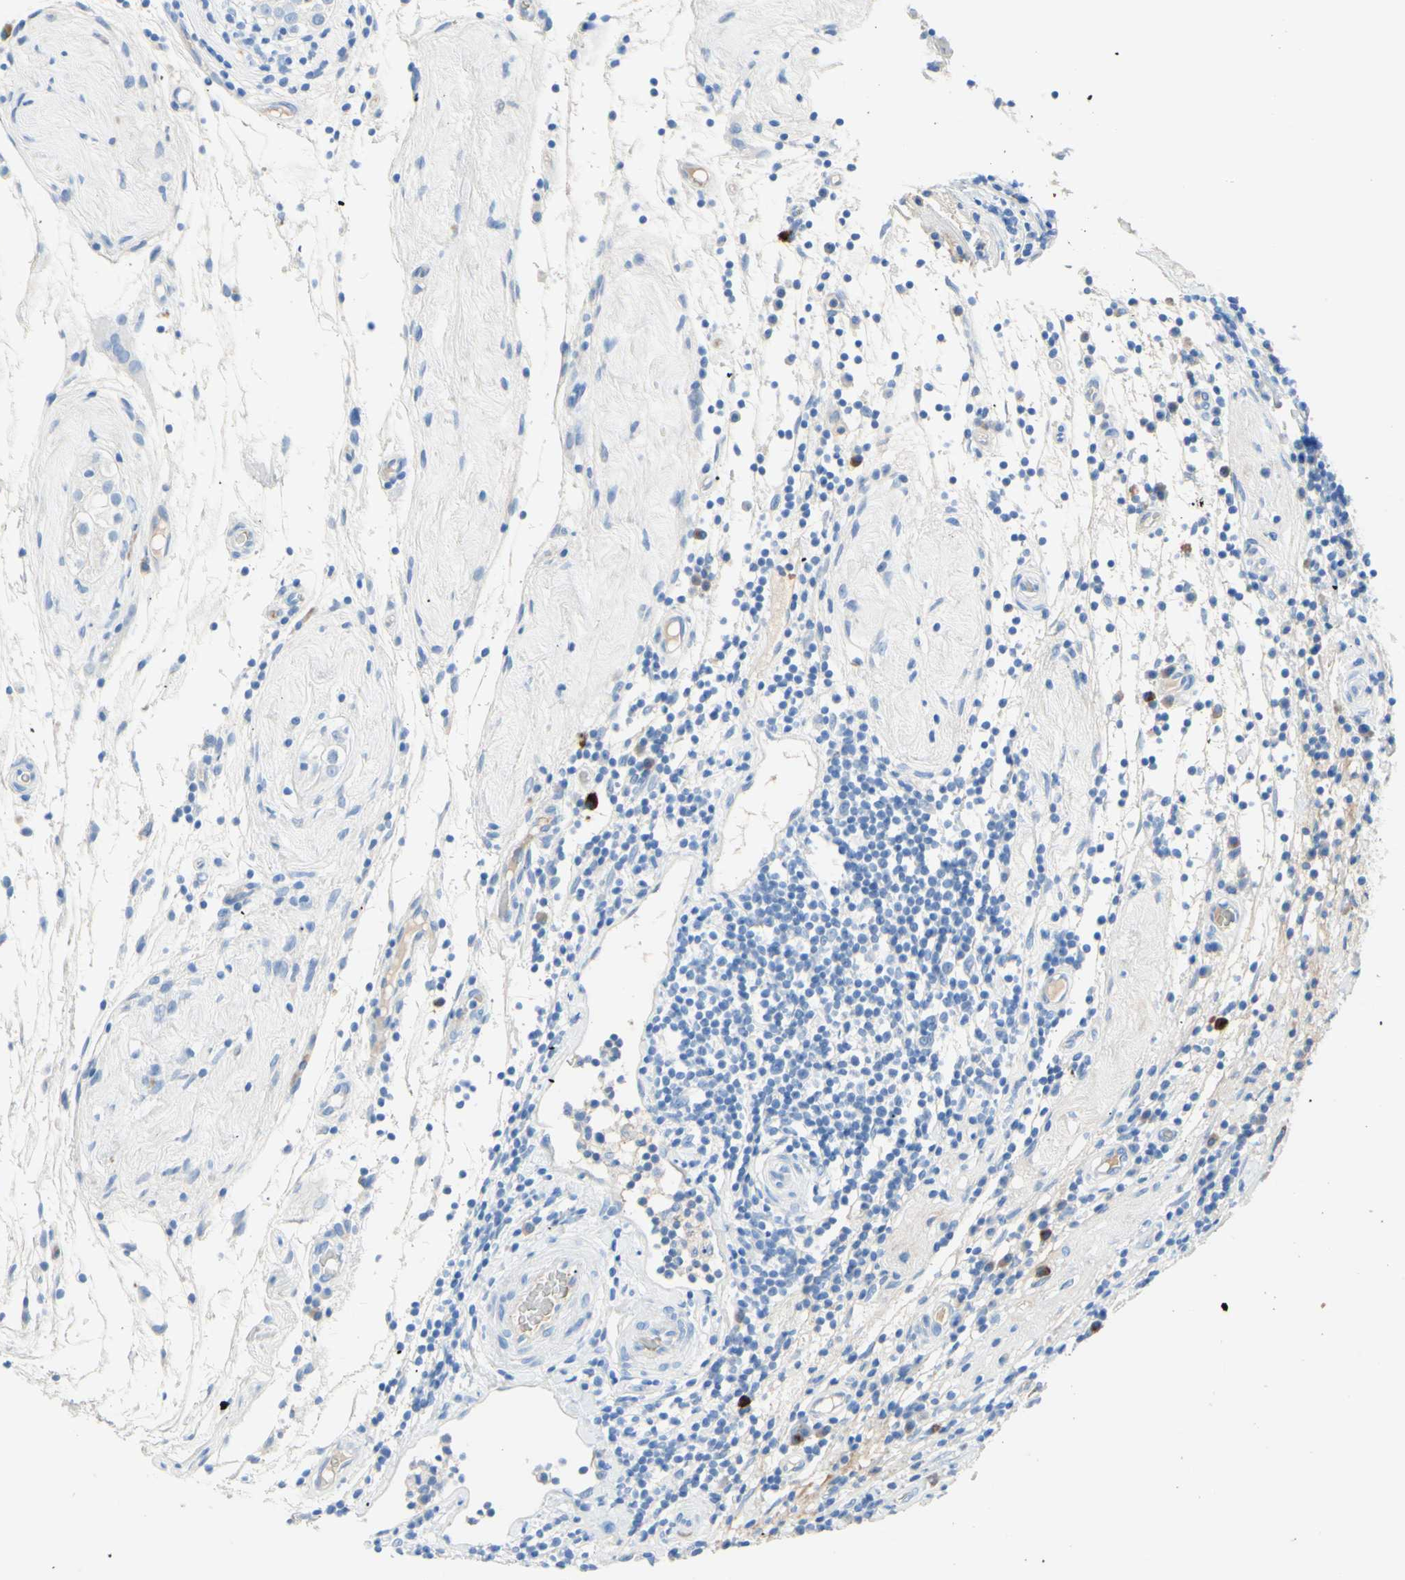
{"staining": {"intensity": "negative", "quantity": "none", "location": "none"}, "tissue": "testis cancer", "cell_type": "Tumor cells", "image_type": "cancer", "snomed": [{"axis": "morphology", "description": "Seminoma, NOS"}, {"axis": "topography", "description": "Testis"}], "caption": "High power microscopy photomicrograph of an IHC histopathology image of testis cancer (seminoma), revealing no significant staining in tumor cells.", "gene": "IL6ST", "patient": {"sex": "male", "age": 43}}